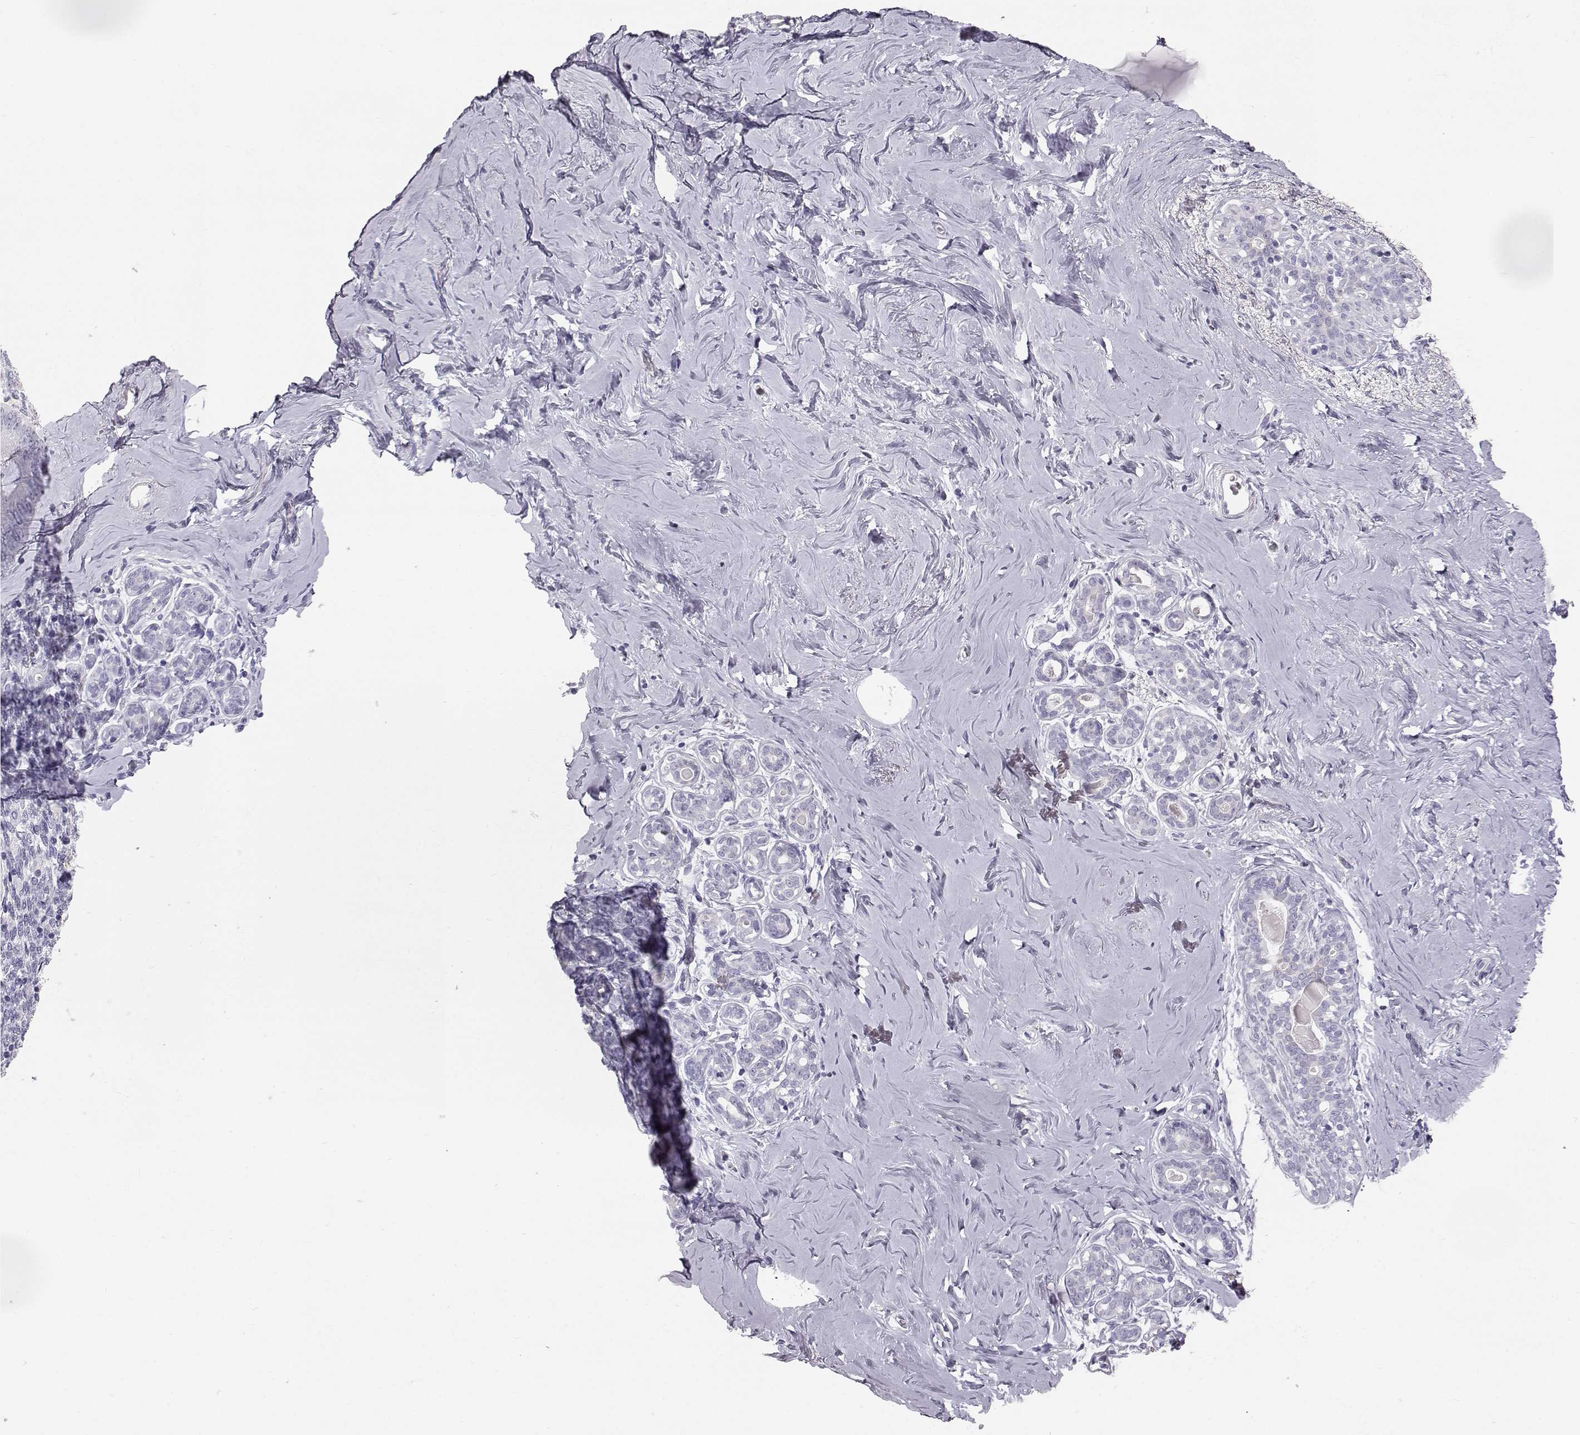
{"staining": {"intensity": "negative", "quantity": "none", "location": "none"}, "tissue": "breast", "cell_type": "Adipocytes", "image_type": "normal", "snomed": [{"axis": "morphology", "description": "Normal tissue, NOS"}, {"axis": "topography", "description": "Skin"}, {"axis": "topography", "description": "Breast"}], "caption": "High power microscopy micrograph of an immunohistochemistry histopathology image of unremarkable breast, revealing no significant staining in adipocytes.", "gene": "KRT31", "patient": {"sex": "female", "age": 43}}